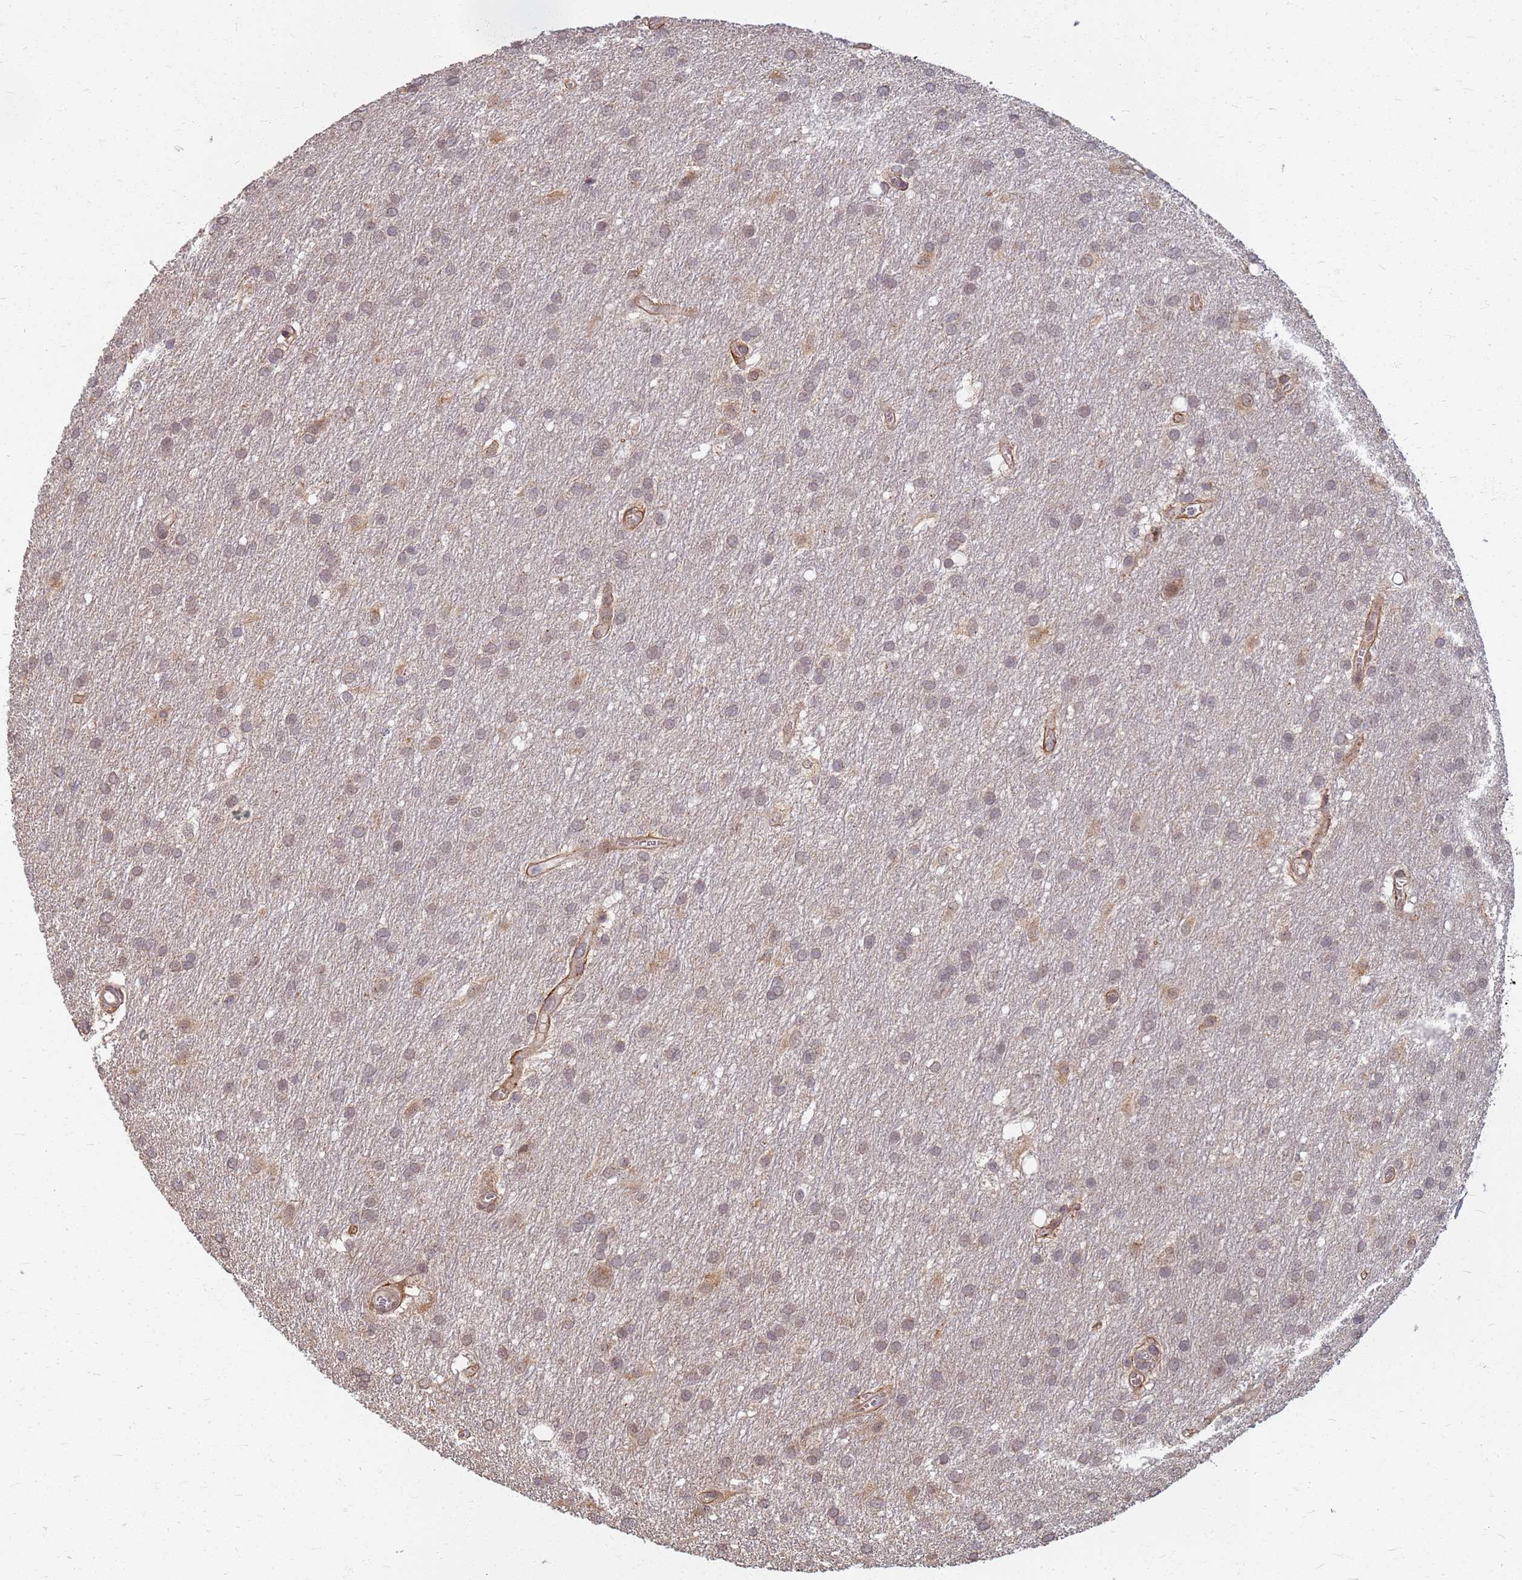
{"staining": {"intensity": "weak", "quantity": ">75%", "location": "cytoplasmic/membranous,nuclear"}, "tissue": "glioma", "cell_type": "Tumor cells", "image_type": "cancer", "snomed": [{"axis": "morphology", "description": "Glioma, malignant, Low grade"}, {"axis": "topography", "description": "Brain"}], "caption": "Brown immunohistochemical staining in glioma displays weak cytoplasmic/membranous and nuclear staining in approximately >75% of tumor cells.", "gene": "ITGB4", "patient": {"sex": "male", "age": 66}}